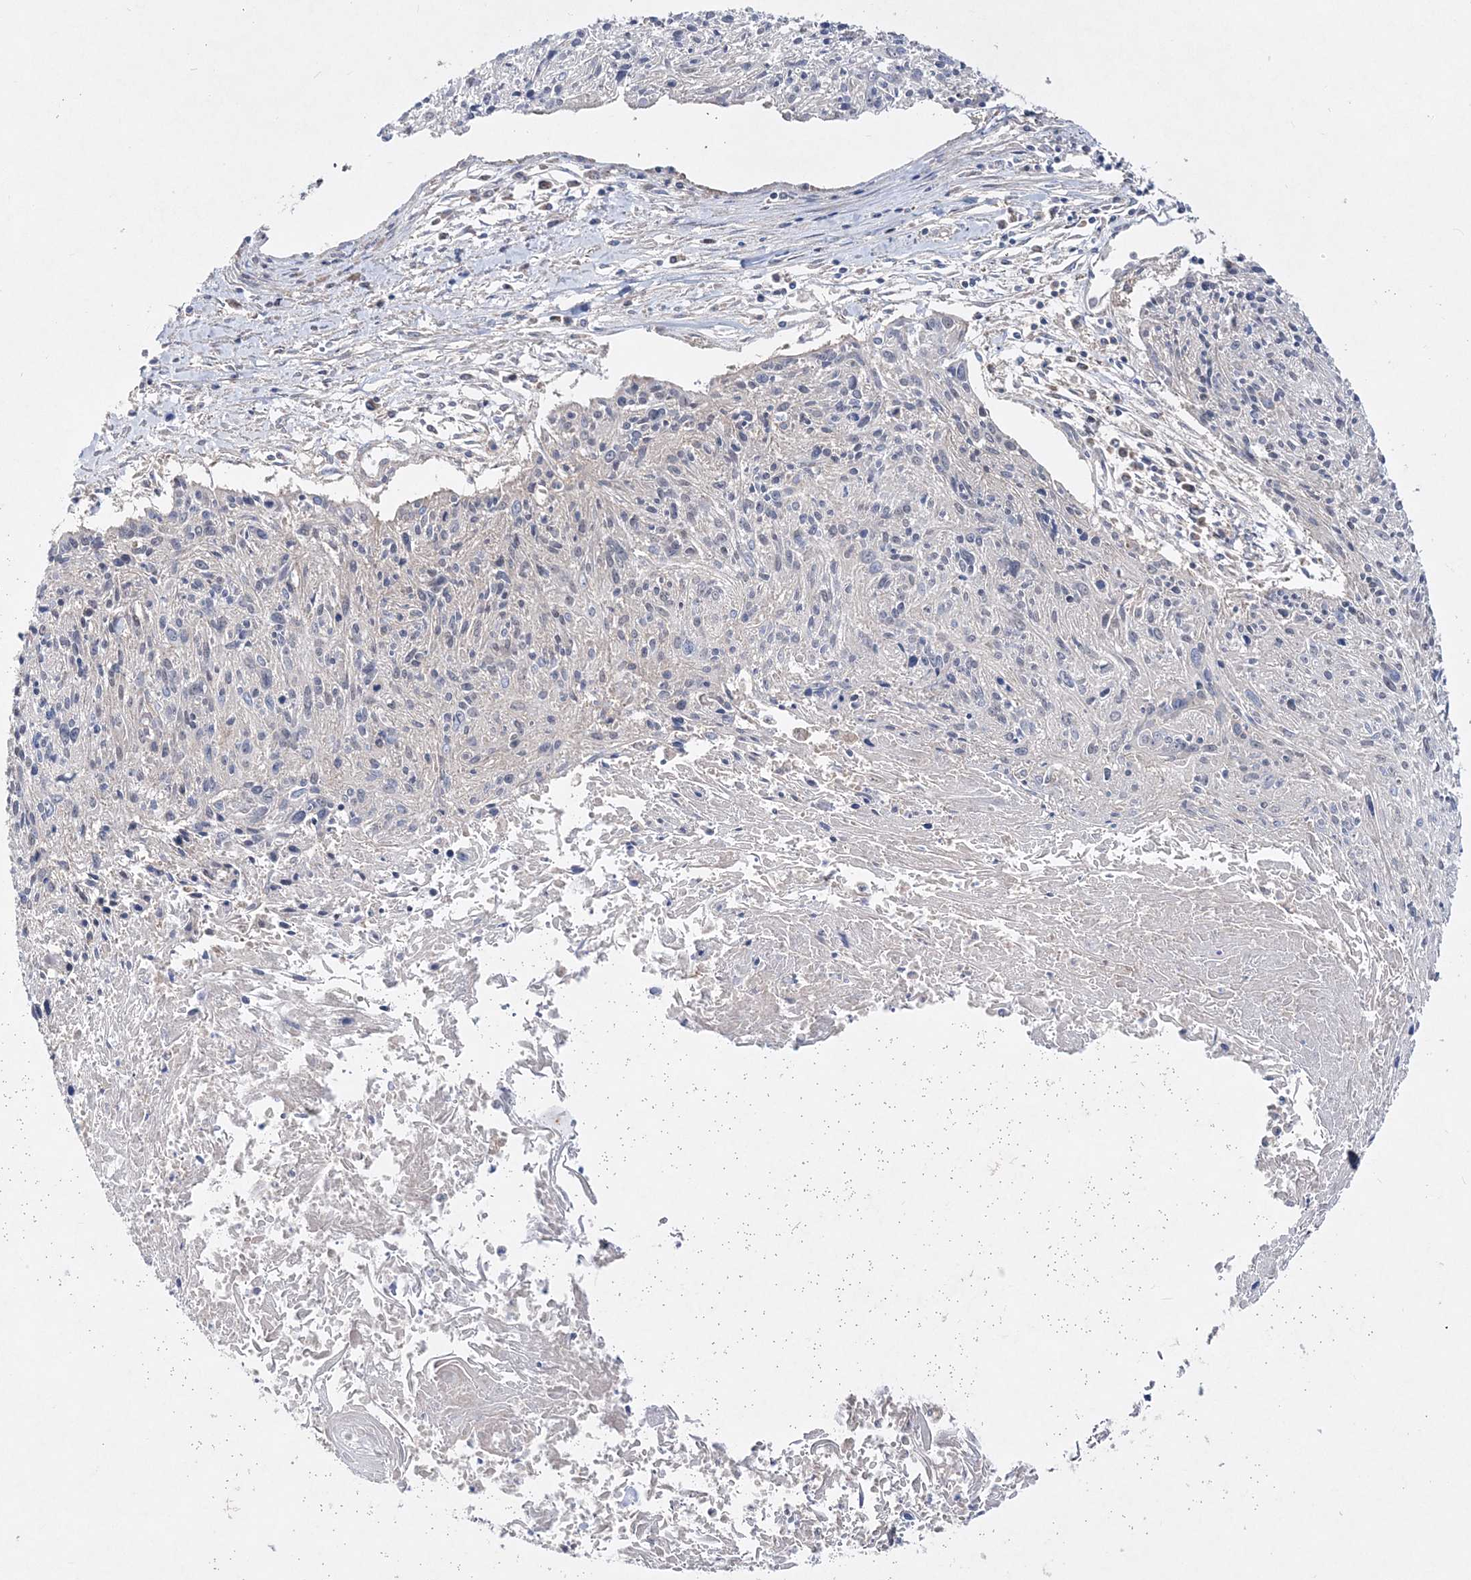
{"staining": {"intensity": "negative", "quantity": "none", "location": "none"}, "tissue": "cervical cancer", "cell_type": "Tumor cells", "image_type": "cancer", "snomed": [{"axis": "morphology", "description": "Squamous cell carcinoma, NOS"}, {"axis": "topography", "description": "Cervix"}], "caption": "A high-resolution image shows IHC staining of squamous cell carcinoma (cervical), which exhibits no significant expression in tumor cells. Brightfield microscopy of immunohistochemistry (IHC) stained with DAB (3,3'-diaminobenzidine) (brown) and hematoxylin (blue), captured at high magnification.", "gene": "NGLY1", "patient": {"sex": "female", "age": 51}}